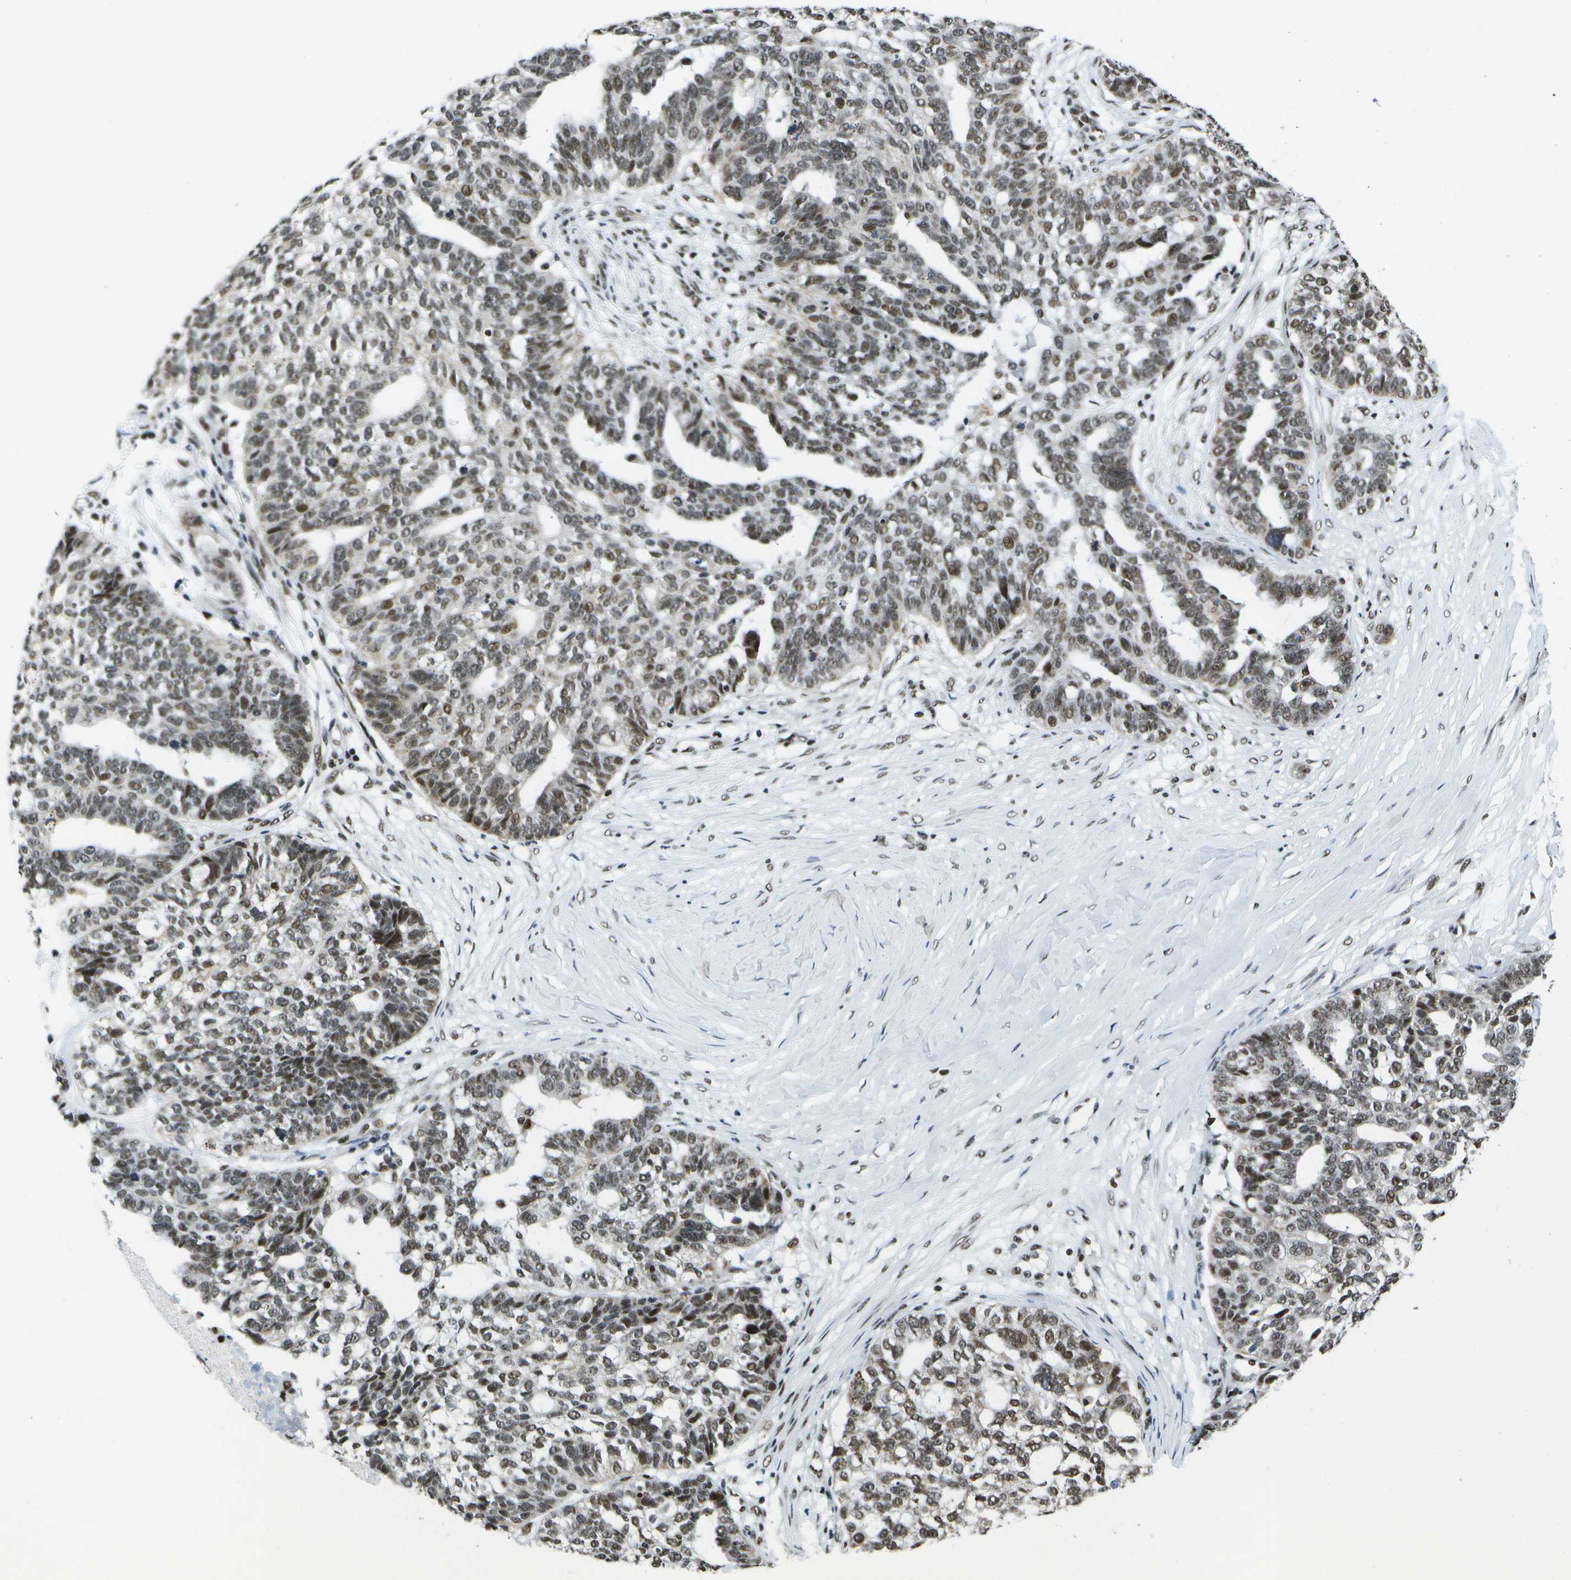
{"staining": {"intensity": "moderate", "quantity": ">75%", "location": "nuclear"}, "tissue": "ovarian cancer", "cell_type": "Tumor cells", "image_type": "cancer", "snomed": [{"axis": "morphology", "description": "Cystadenocarcinoma, serous, NOS"}, {"axis": "topography", "description": "Ovary"}], "caption": "DAB (3,3'-diaminobenzidine) immunohistochemical staining of ovarian cancer shows moderate nuclear protein positivity in approximately >75% of tumor cells. (DAB (3,3'-diaminobenzidine) IHC, brown staining for protein, blue staining for nuclei).", "gene": "NSRP1", "patient": {"sex": "female", "age": 59}}